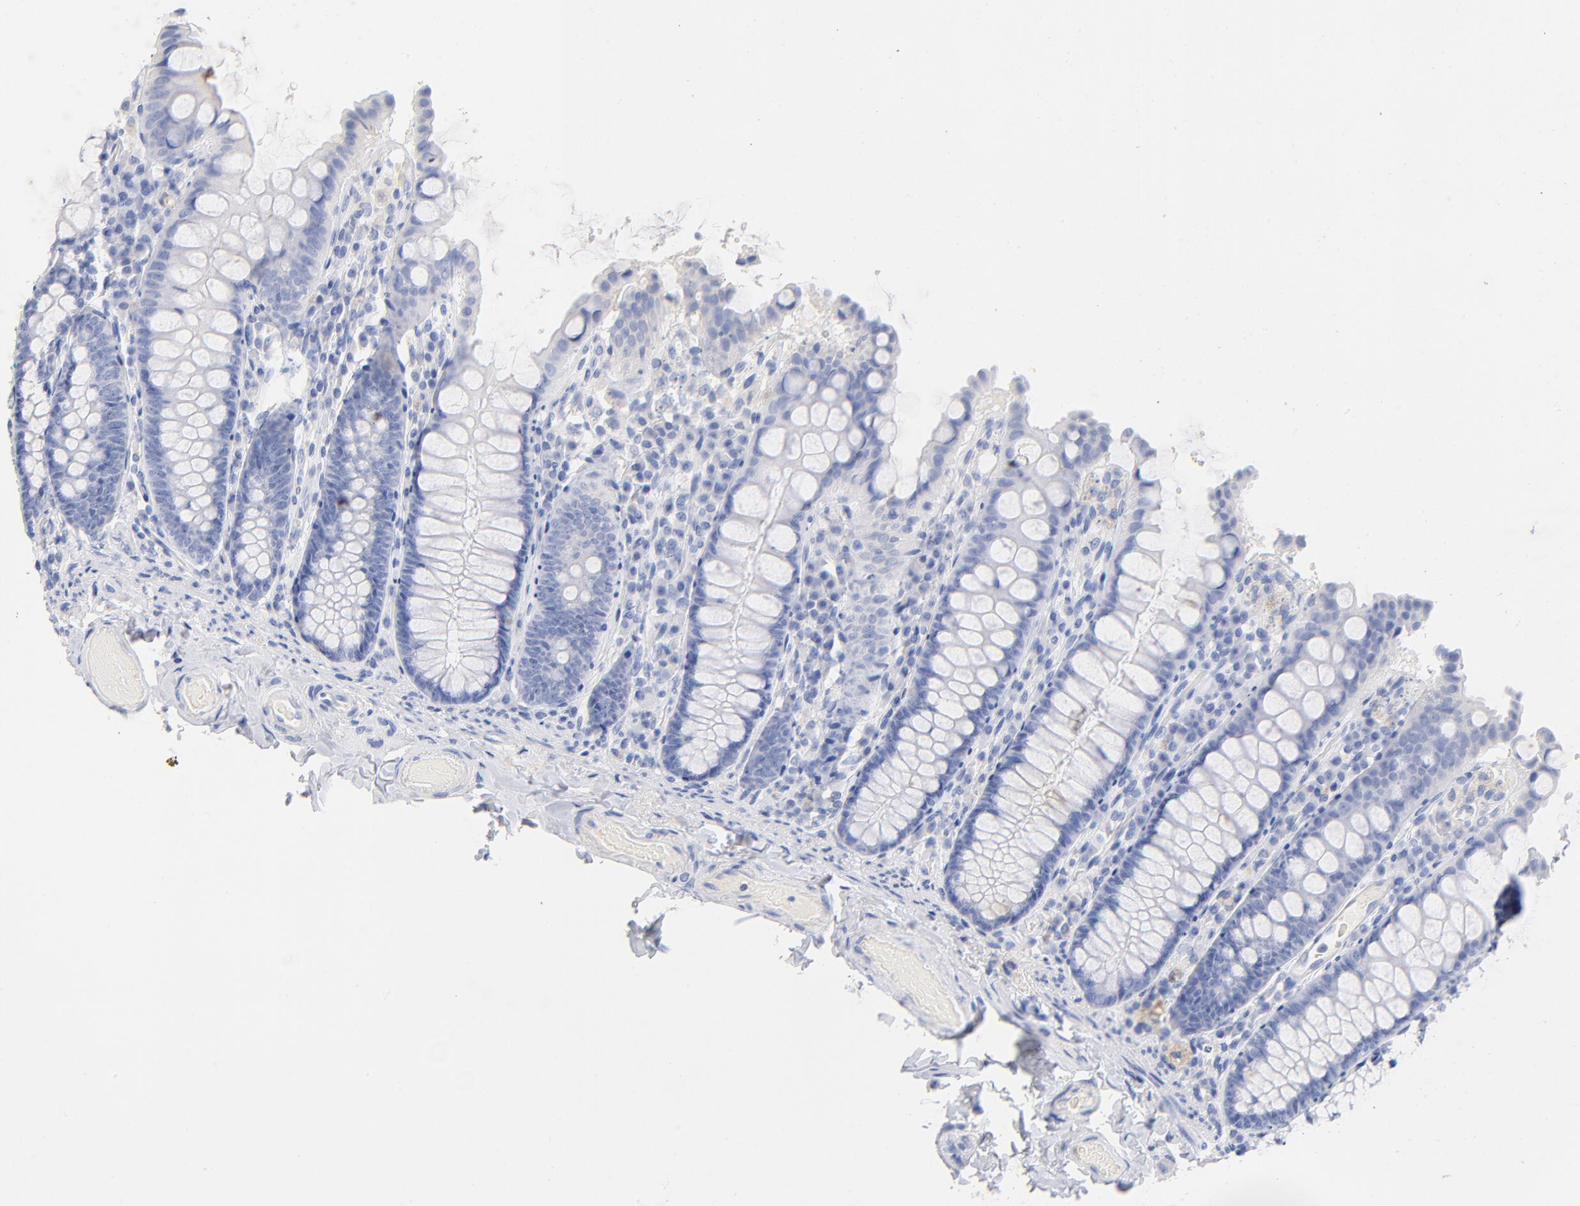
{"staining": {"intensity": "negative", "quantity": "none", "location": "none"}, "tissue": "colon", "cell_type": "Endothelial cells", "image_type": "normal", "snomed": [{"axis": "morphology", "description": "Normal tissue, NOS"}, {"axis": "topography", "description": "Colon"}], "caption": "Colon stained for a protein using IHC shows no positivity endothelial cells.", "gene": "CPS1", "patient": {"sex": "female", "age": 61}}